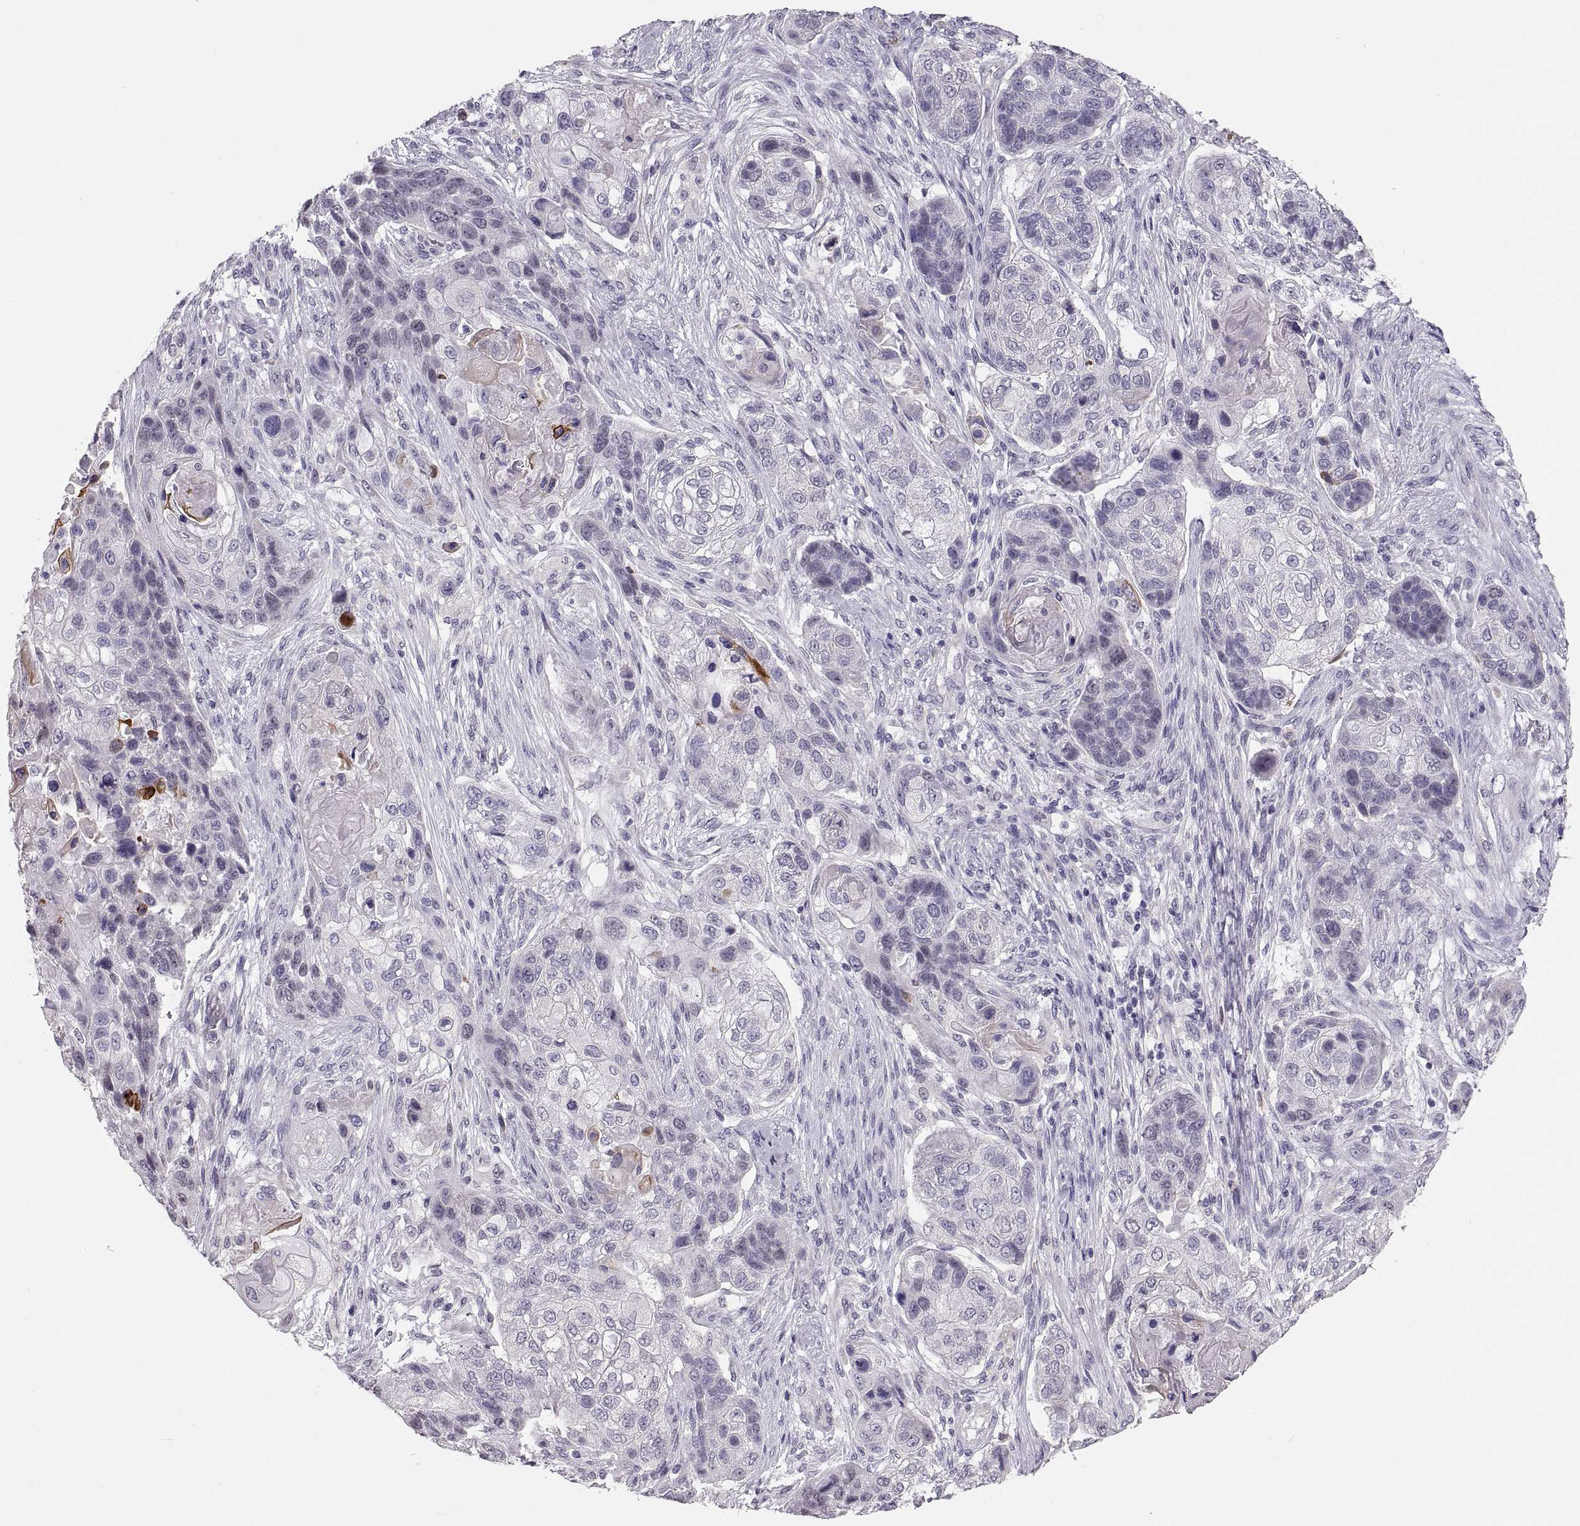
{"staining": {"intensity": "negative", "quantity": "none", "location": "none"}, "tissue": "lung cancer", "cell_type": "Tumor cells", "image_type": "cancer", "snomed": [{"axis": "morphology", "description": "Squamous cell carcinoma, NOS"}, {"axis": "topography", "description": "Lung"}], "caption": "The photomicrograph shows no significant staining in tumor cells of squamous cell carcinoma (lung).", "gene": "MAGEB18", "patient": {"sex": "male", "age": 69}}